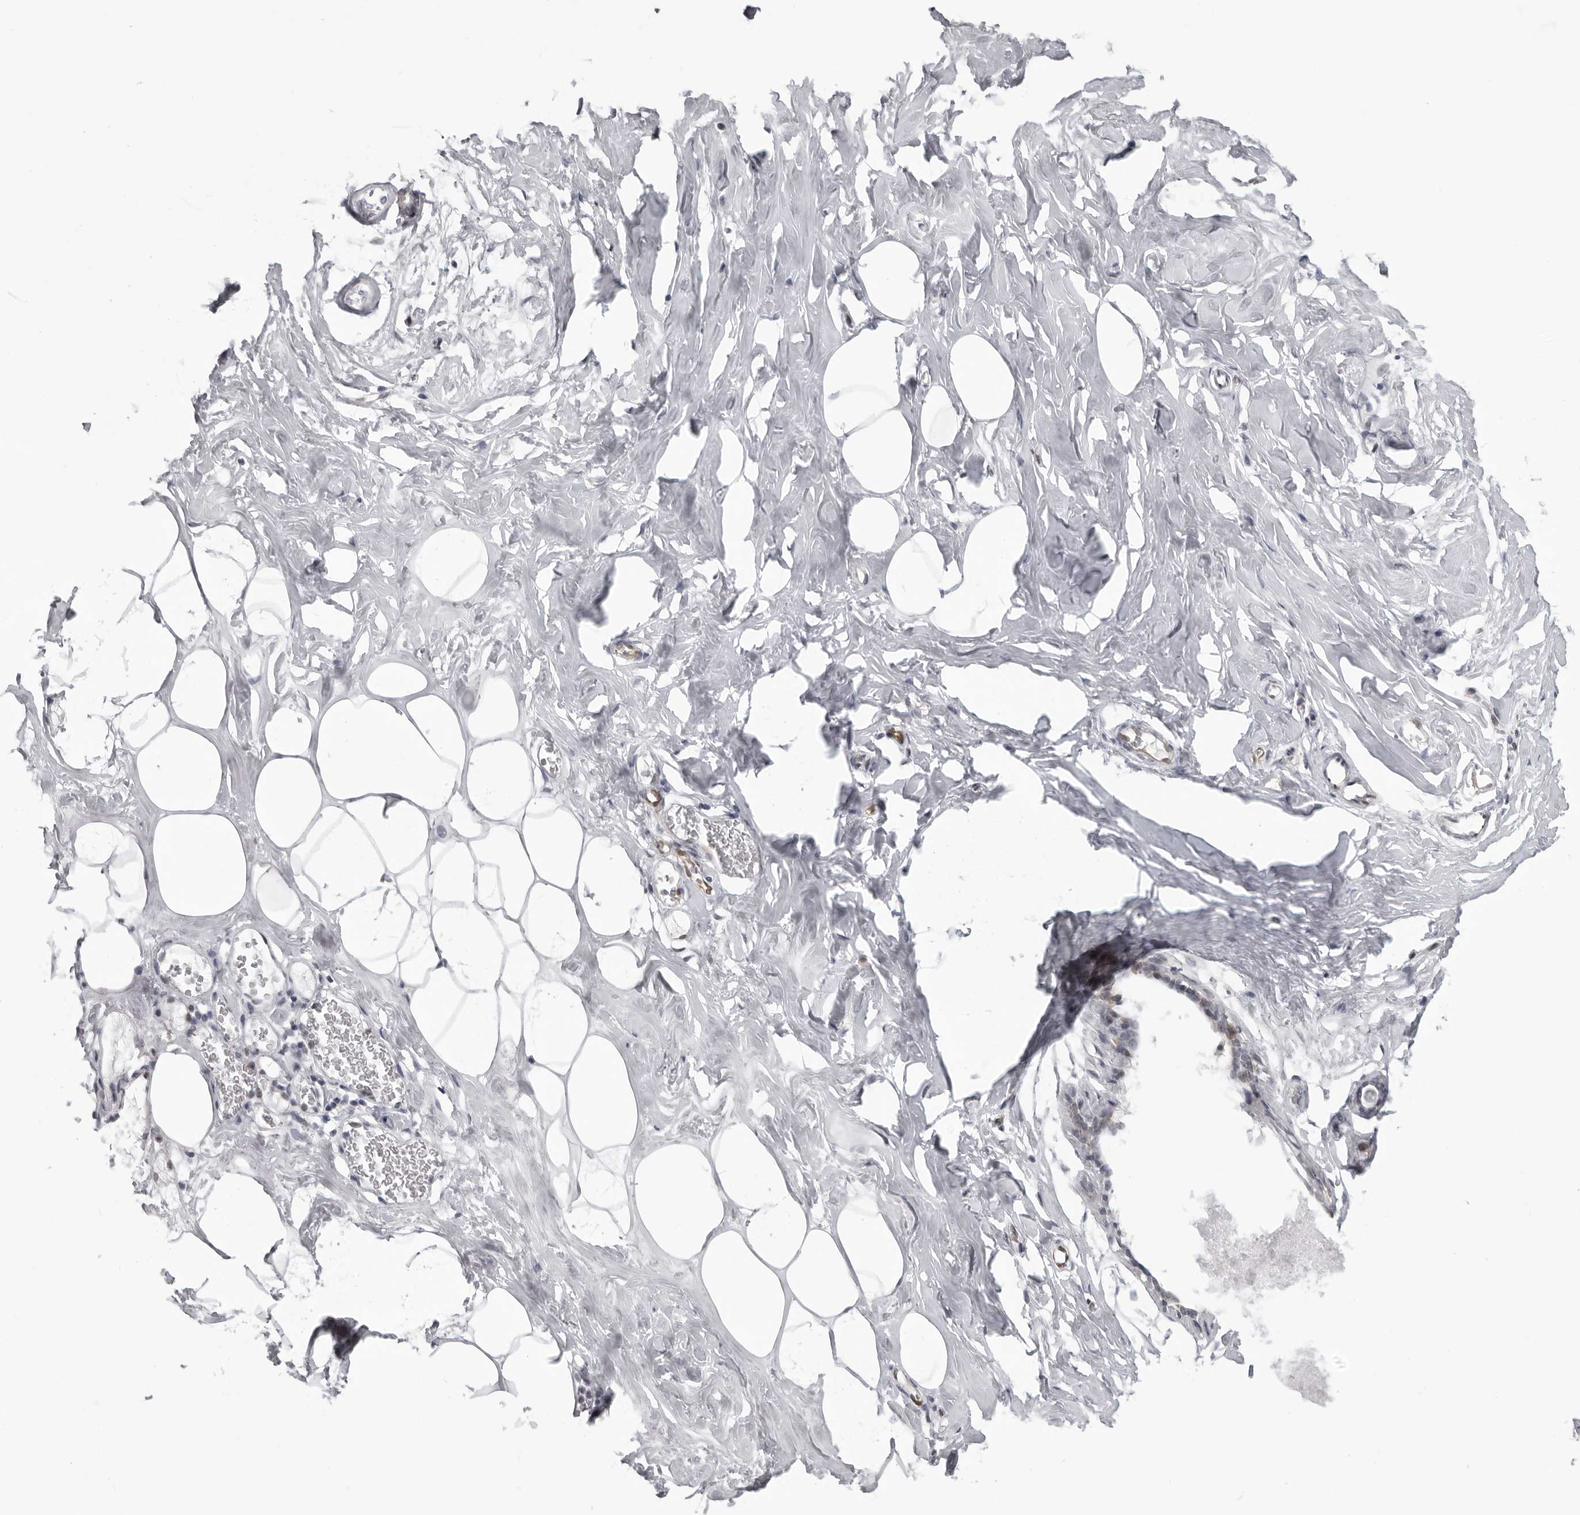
{"staining": {"intensity": "negative", "quantity": "none", "location": "none"}, "tissue": "adipose tissue", "cell_type": "Adipocytes", "image_type": "normal", "snomed": [{"axis": "morphology", "description": "Normal tissue, NOS"}, {"axis": "morphology", "description": "Fibrosis, NOS"}, {"axis": "topography", "description": "Breast"}, {"axis": "topography", "description": "Adipose tissue"}], "caption": "Immunohistochemistry (IHC) image of benign human adipose tissue stained for a protein (brown), which demonstrates no expression in adipocytes.", "gene": "MAPK12", "patient": {"sex": "female", "age": 39}}